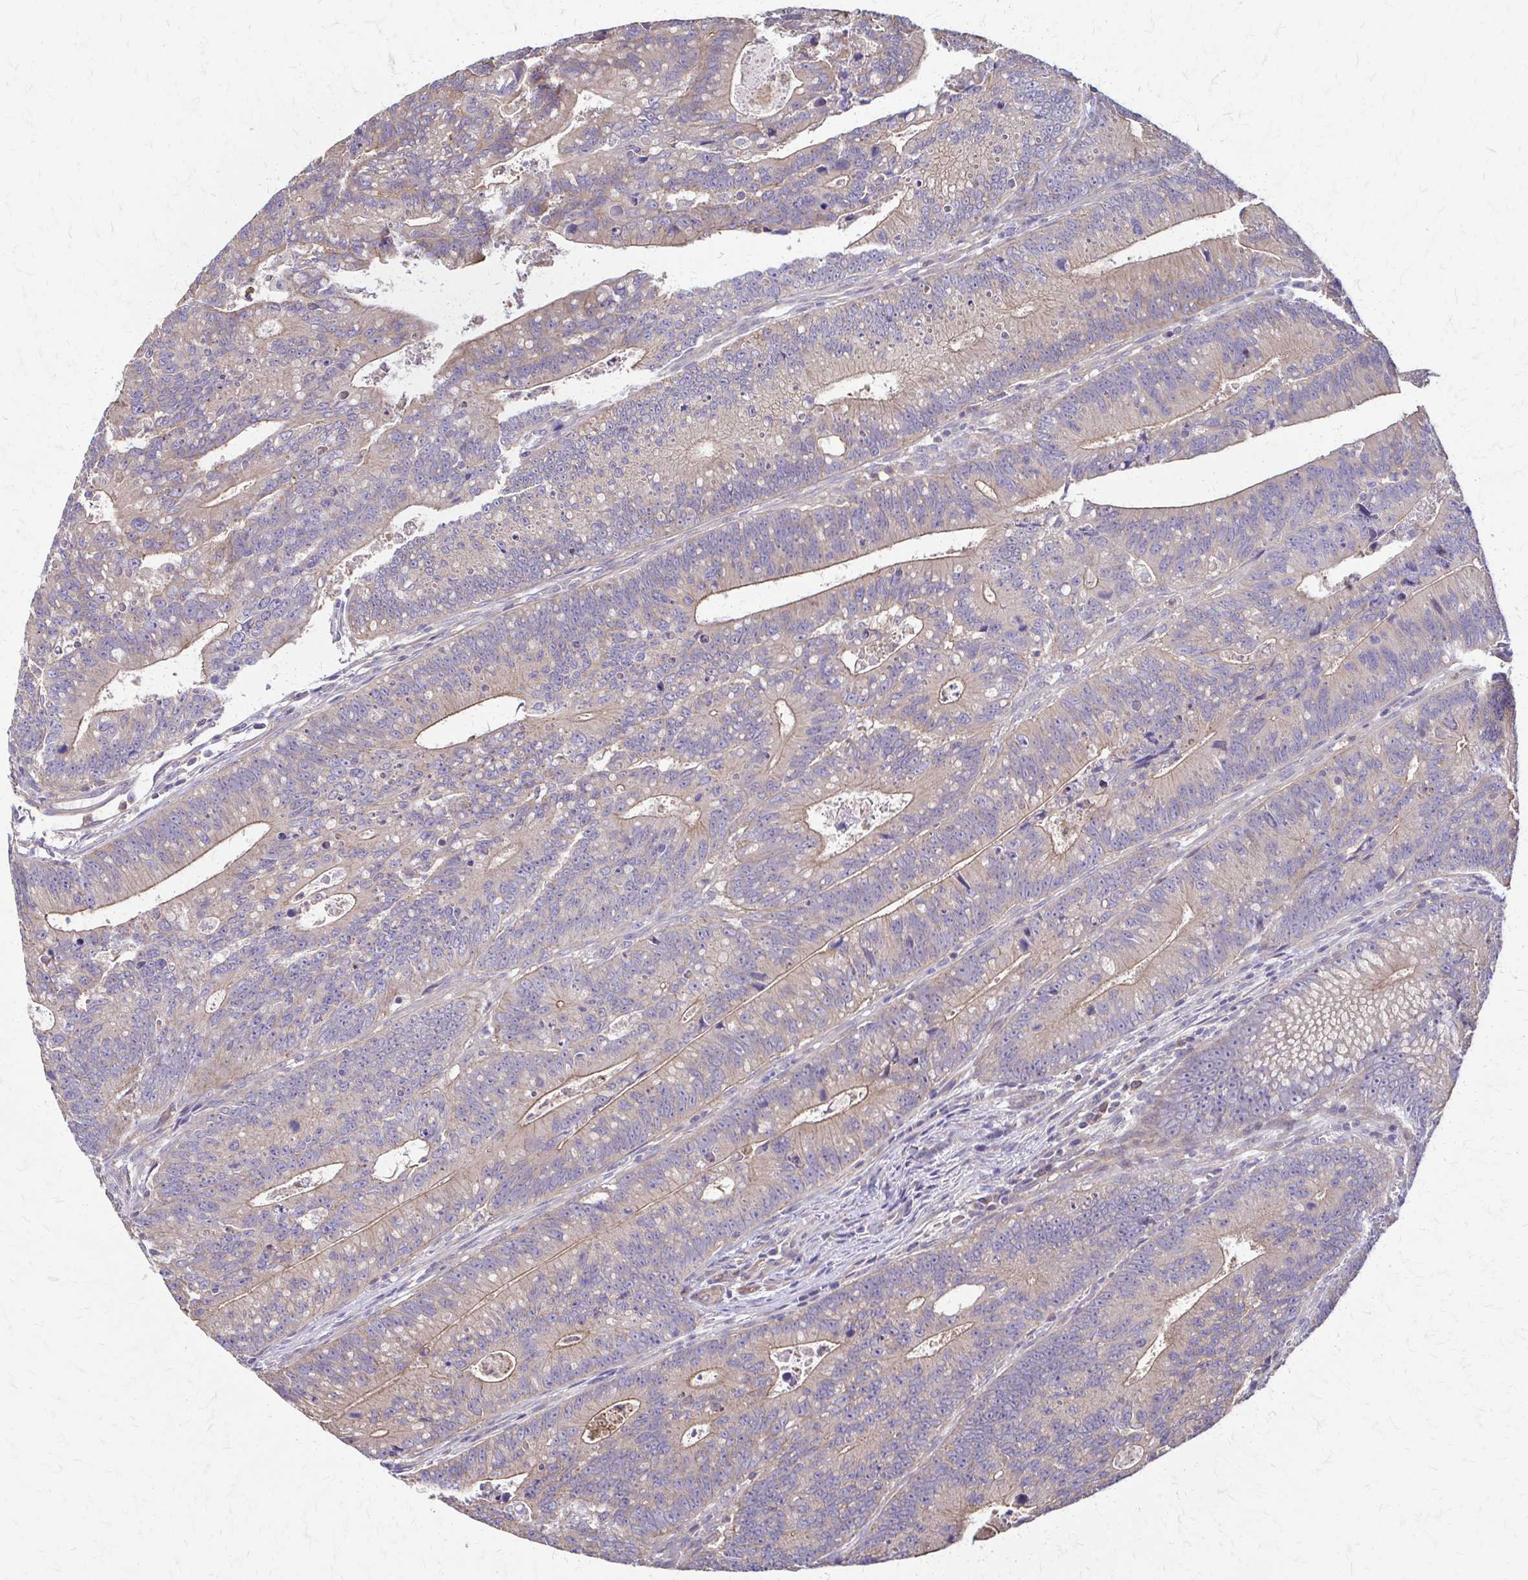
{"staining": {"intensity": "weak", "quantity": "25%-75%", "location": "cytoplasmic/membranous"}, "tissue": "colorectal cancer", "cell_type": "Tumor cells", "image_type": "cancer", "snomed": [{"axis": "morphology", "description": "Adenocarcinoma, NOS"}, {"axis": "topography", "description": "Rectum"}], "caption": "Adenocarcinoma (colorectal) stained with immunohistochemistry shows weak cytoplasmic/membranous staining in approximately 25%-75% of tumor cells. Using DAB (3,3'-diaminobenzidine) (brown) and hematoxylin (blue) stains, captured at high magnification using brightfield microscopy.", "gene": "DSP", "patient": {"sex": "female", "age": 81}}